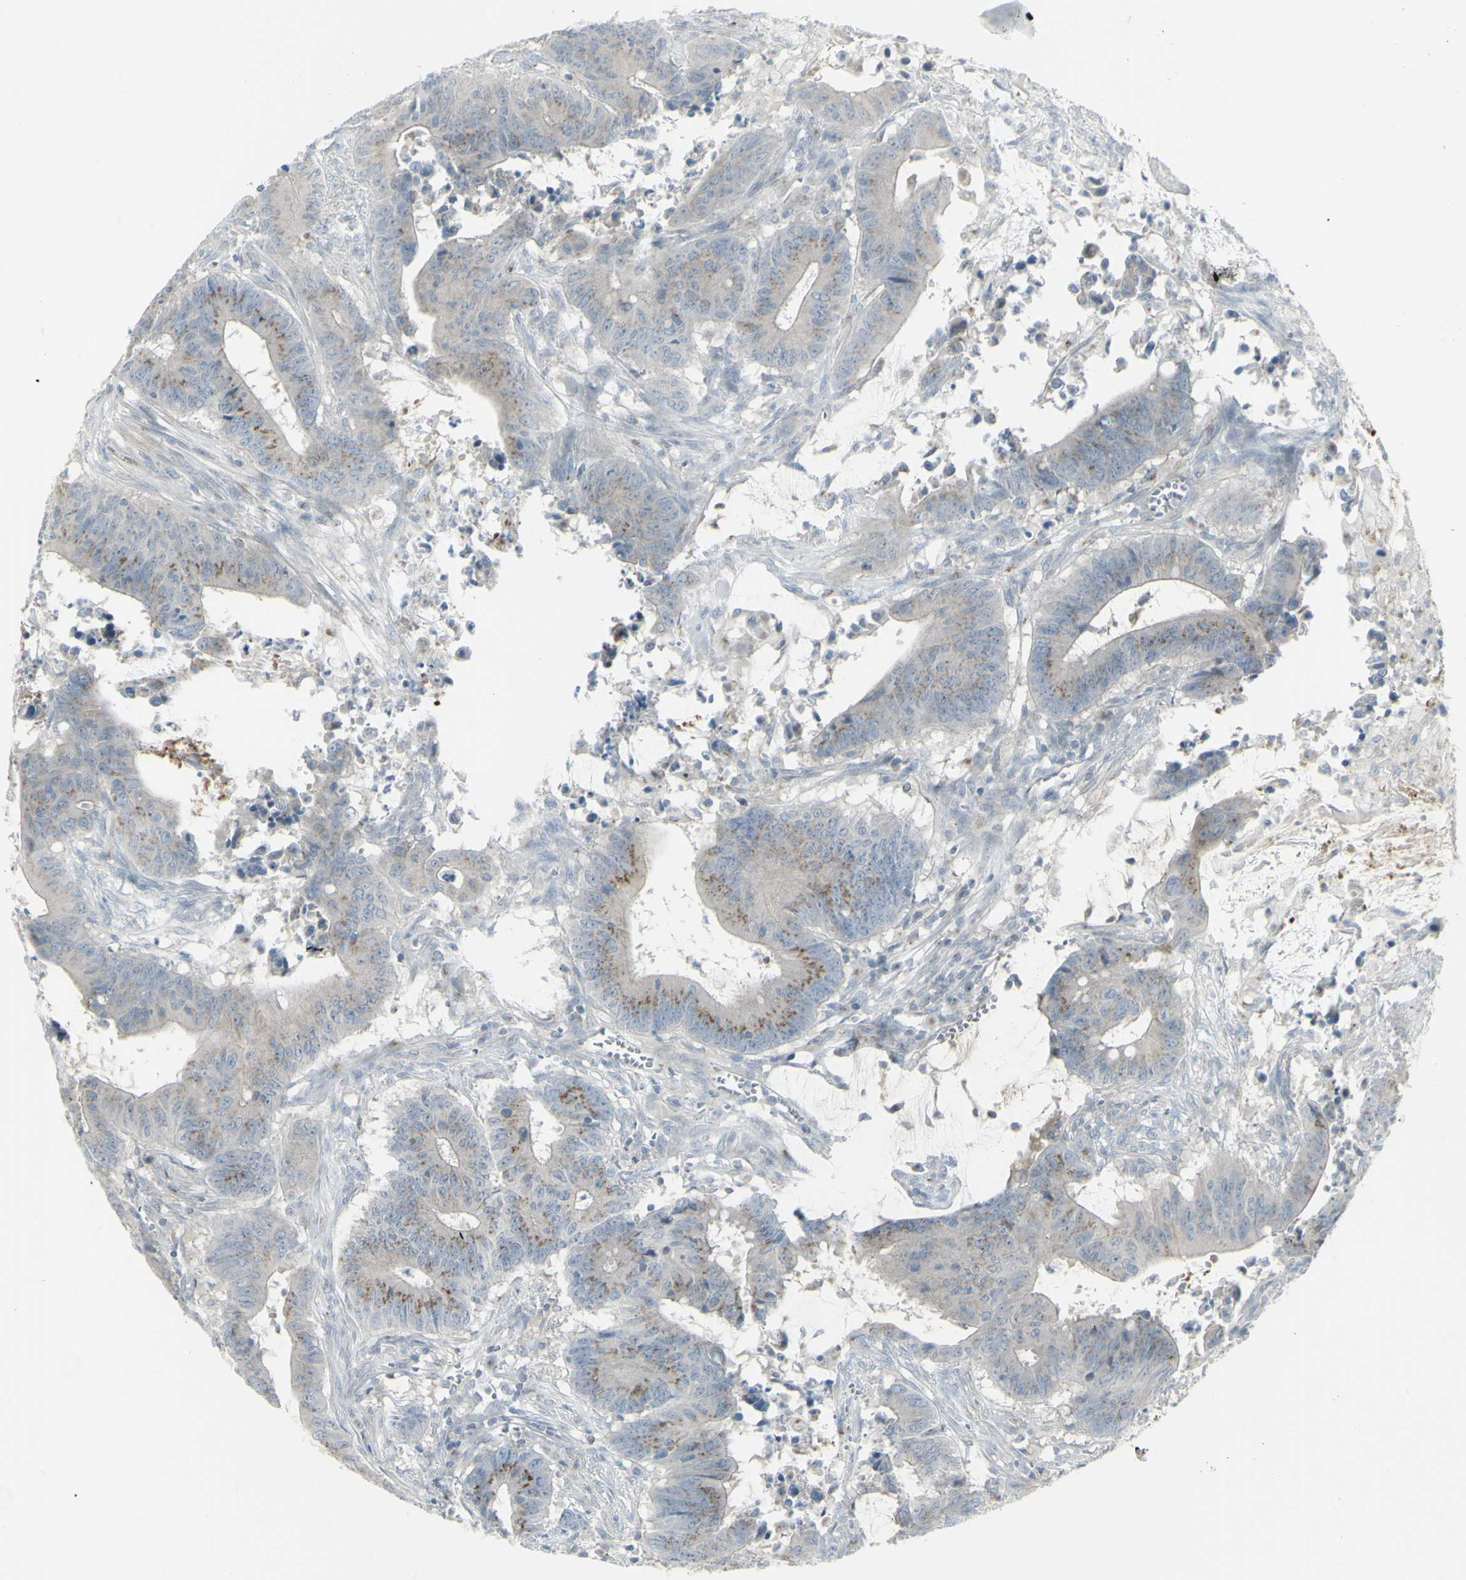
{"staining": {"intensity": "moderate", "quantity": "25%-75%", "location": "cytoplasmic/membranous"}, "tissue": "colorectal cancer", "cell_type": "Tumor cells", "image_type": "cancer", "snomed": [{"axis": "morphology", "description": "Adenocarcinoma, NOS"}, {"axis": "topography", "description": "Colon"}], "caption": "Adenocarcinoma (colorectal) was stained to show a protein in brown. There is medium levels of moderate cytoplasmic/membranous expression in approximately 25%-75% of tumor cells.", "gene": "GALNT6", "patient": {"sex": "male", "age": 45}}